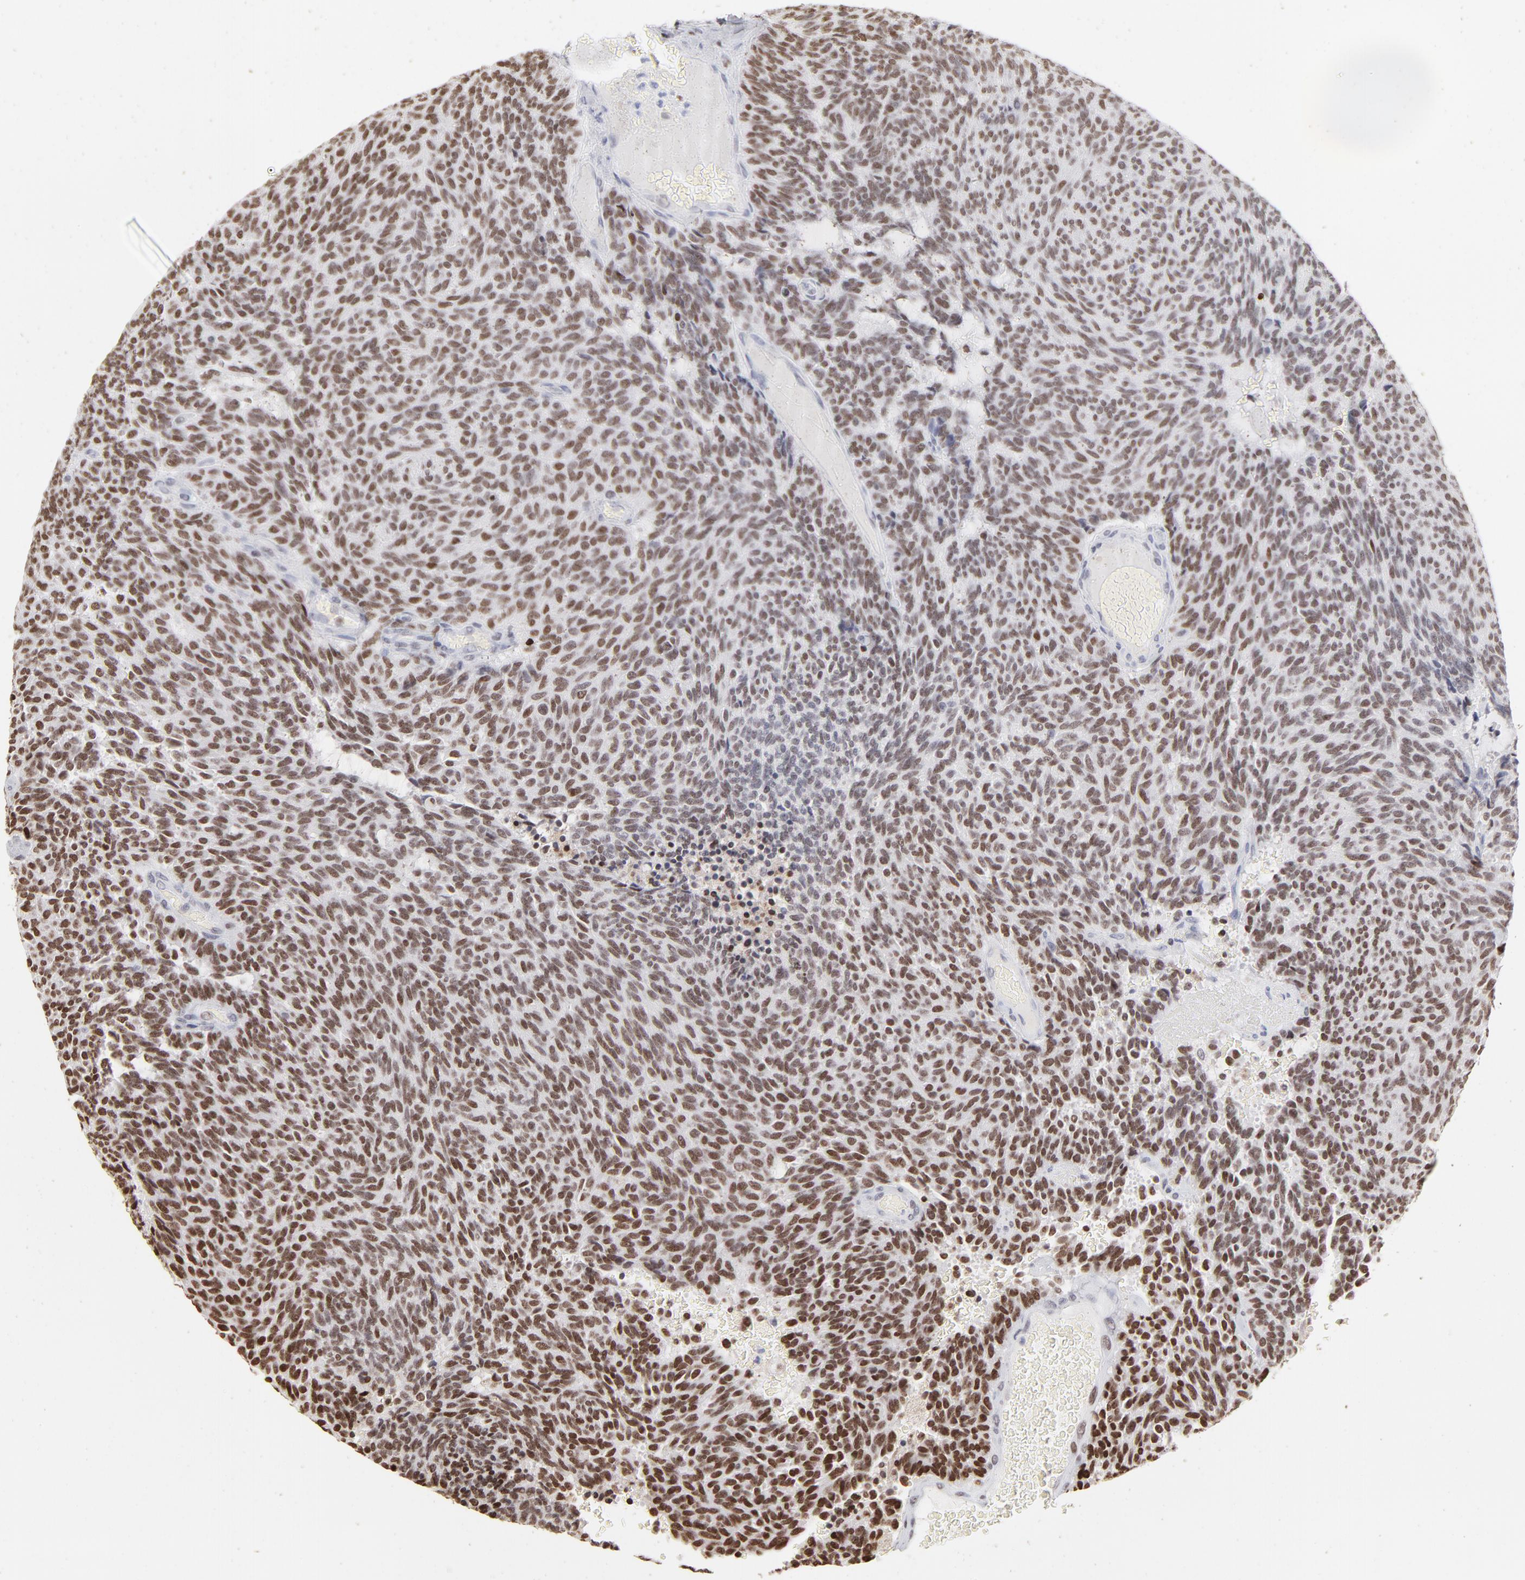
{"staining": {"intensity": "strong", "quantity": "25%-75%", "location": "nuclear"}, "tissue": "carcinoid", "cell_type": "Tumor cells", "image_type": "cancer", "snomed": [{"axis": "morphology", "description": "Carcinoid, malignant, NOS"}, {"axis": "topography", "description": "Pancreas"}], "caption": "Immunohistochemistry of human carcinoid (malignant) exhibits high levels of strong nuclear staining in about 25%-75% of tumor cells.", "gene": "PARP1", "patient": {"sex": "female", "age": 54}}